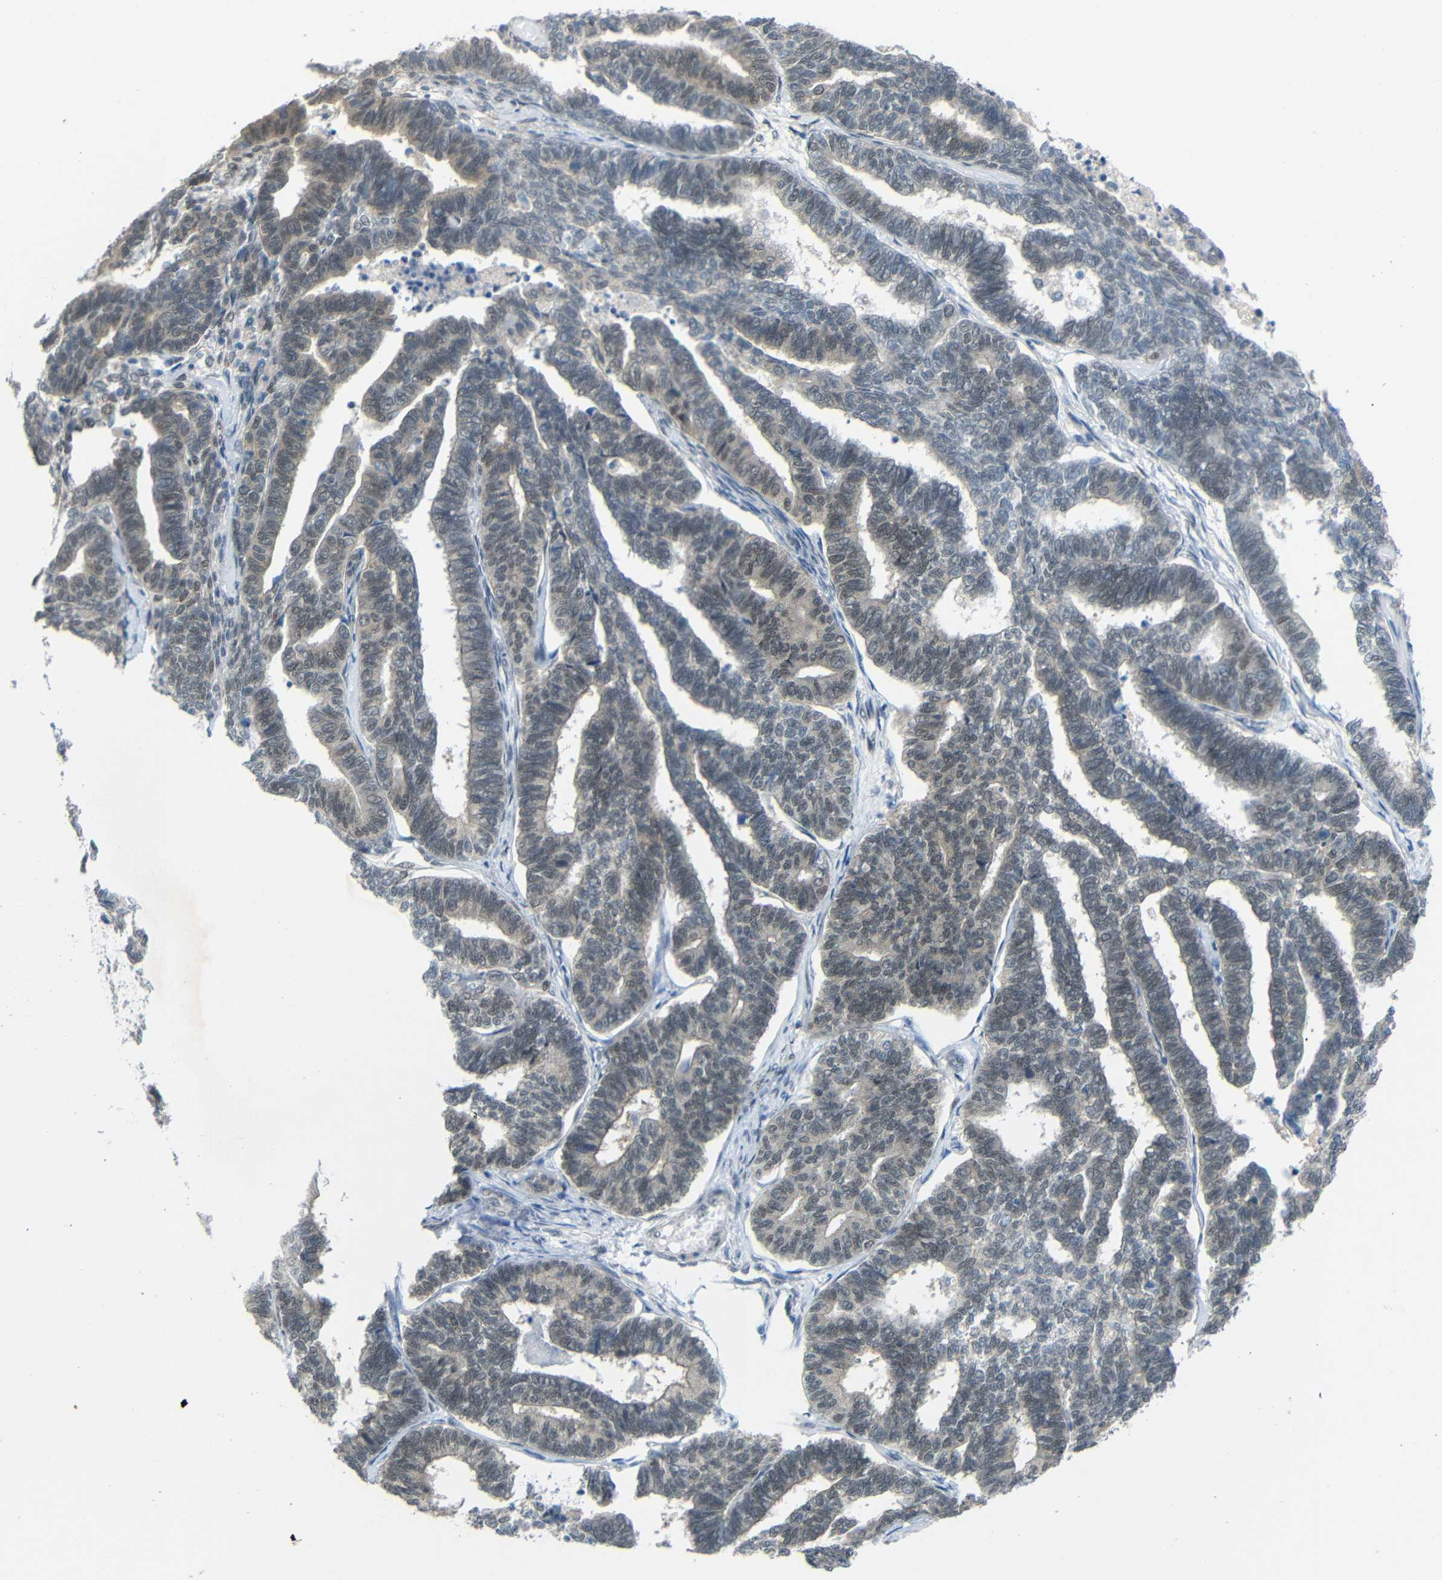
{"staining": {"intensity": "weak", "quantity": "25%-75%", "location": "cytoplasmic/membranous"}, "tissue": "endometrial cancer", "cell_type": "Tumor cells", "image_type": "cancer", "snomed": [{"axis": "morphology", "description": "Adenocarcinoma, NOS"}, {"axis": "topography", "description": "Endometrium"}], "caption": "An image of endometrial cancer stained for a protein demonstrates weak cytoplasmic/membranous brown staining in tumor cells.", "gene": "GPR158", "patient": {"sex": "female", "age": 70}}